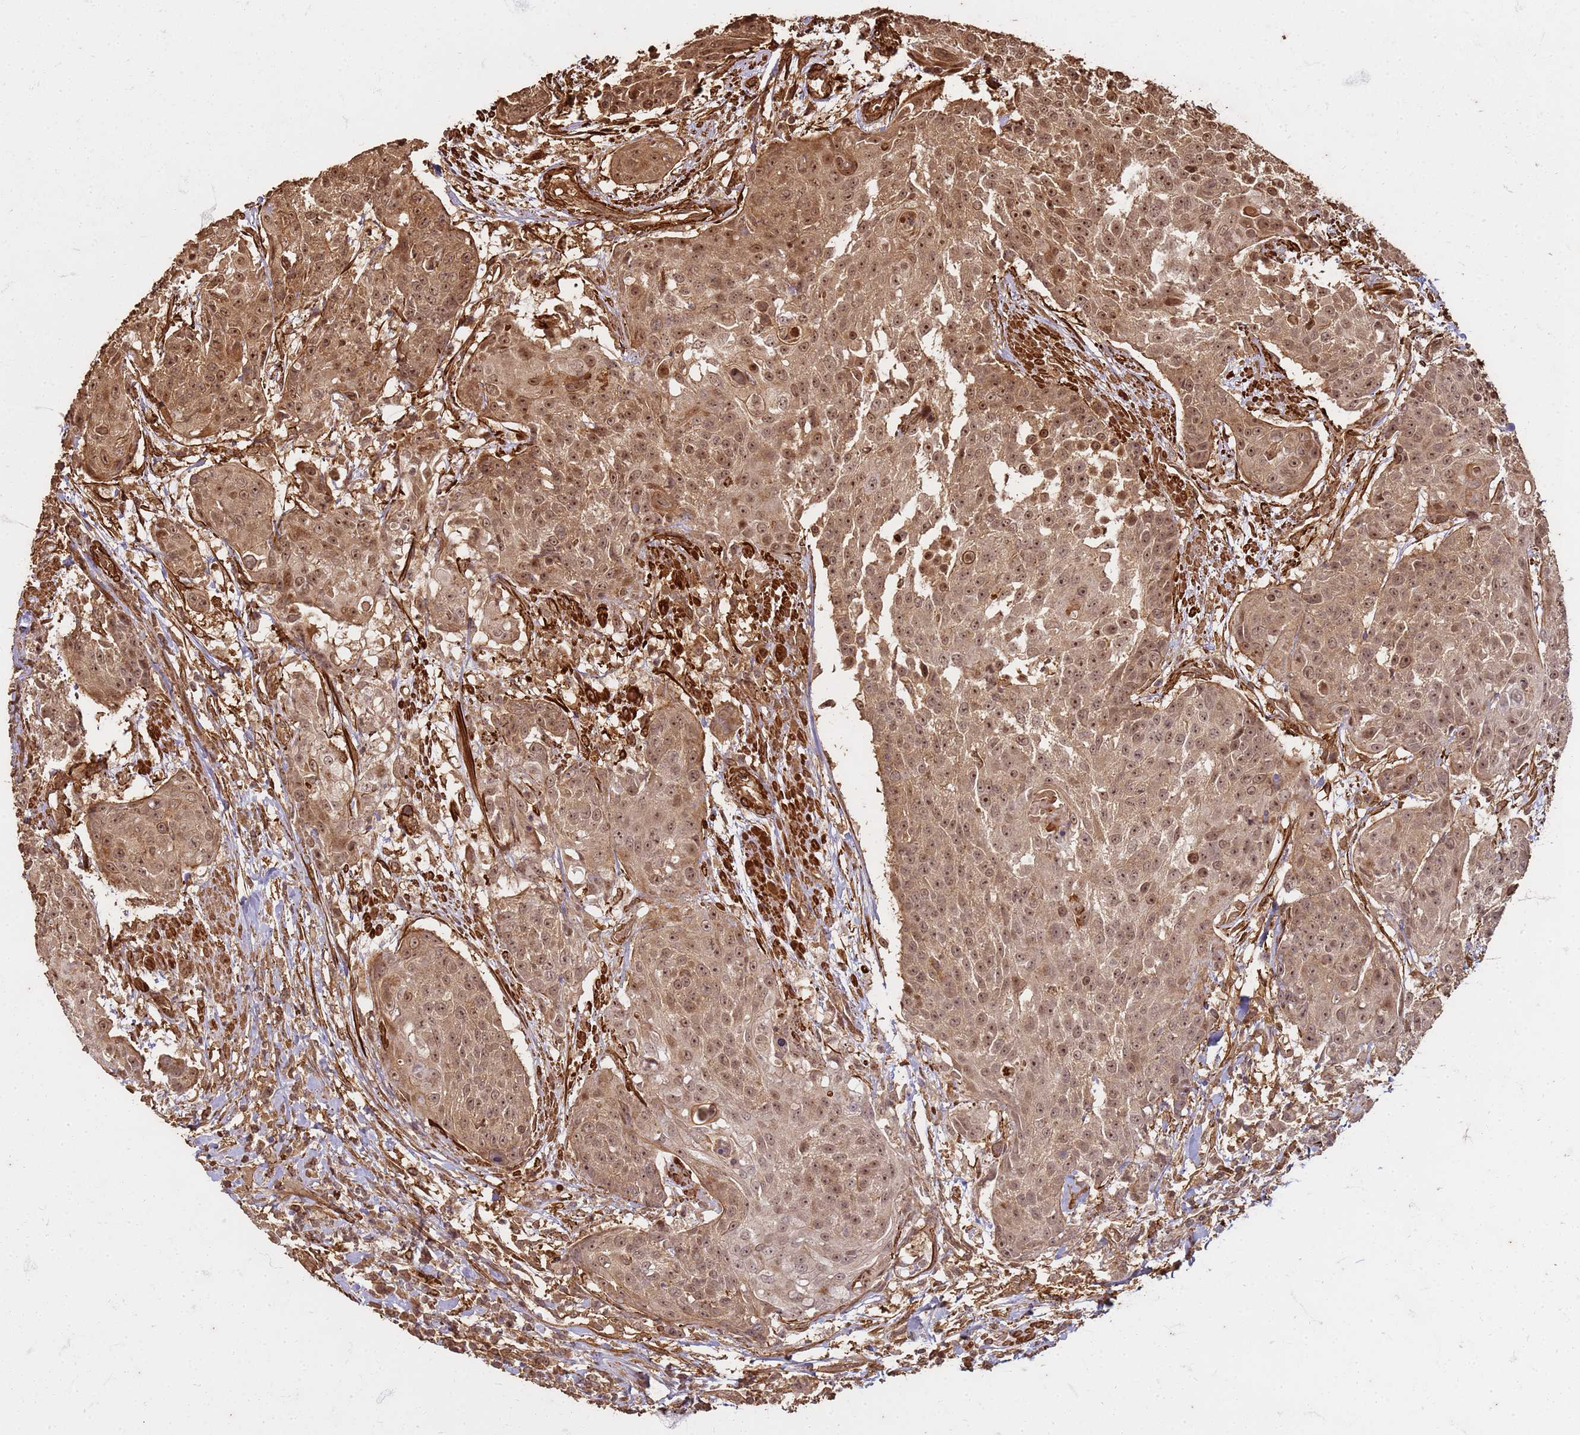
{"staining": {"intensity": "moderate", "quantity": ">75%", "location": "cytoplasmic/membranous,nuclear"}, "tissue": "urothelial cancer", "cell_type": "Tumor cells", "image_type": "cancer", "snomed": [{"axis": "morphology", "description": "Urothelial carcinoma, High grade"}, {"axis": "topography", "description": "Urinary bladder"}], "caption": "Tumor cells show medium levels of moderate cytoplasmic/membranous and nuclear expression in approximately >75% of cells in human urothelial cancer.", "gene": "KIF26A", "patient": {"sex": "female", "age": 63}}